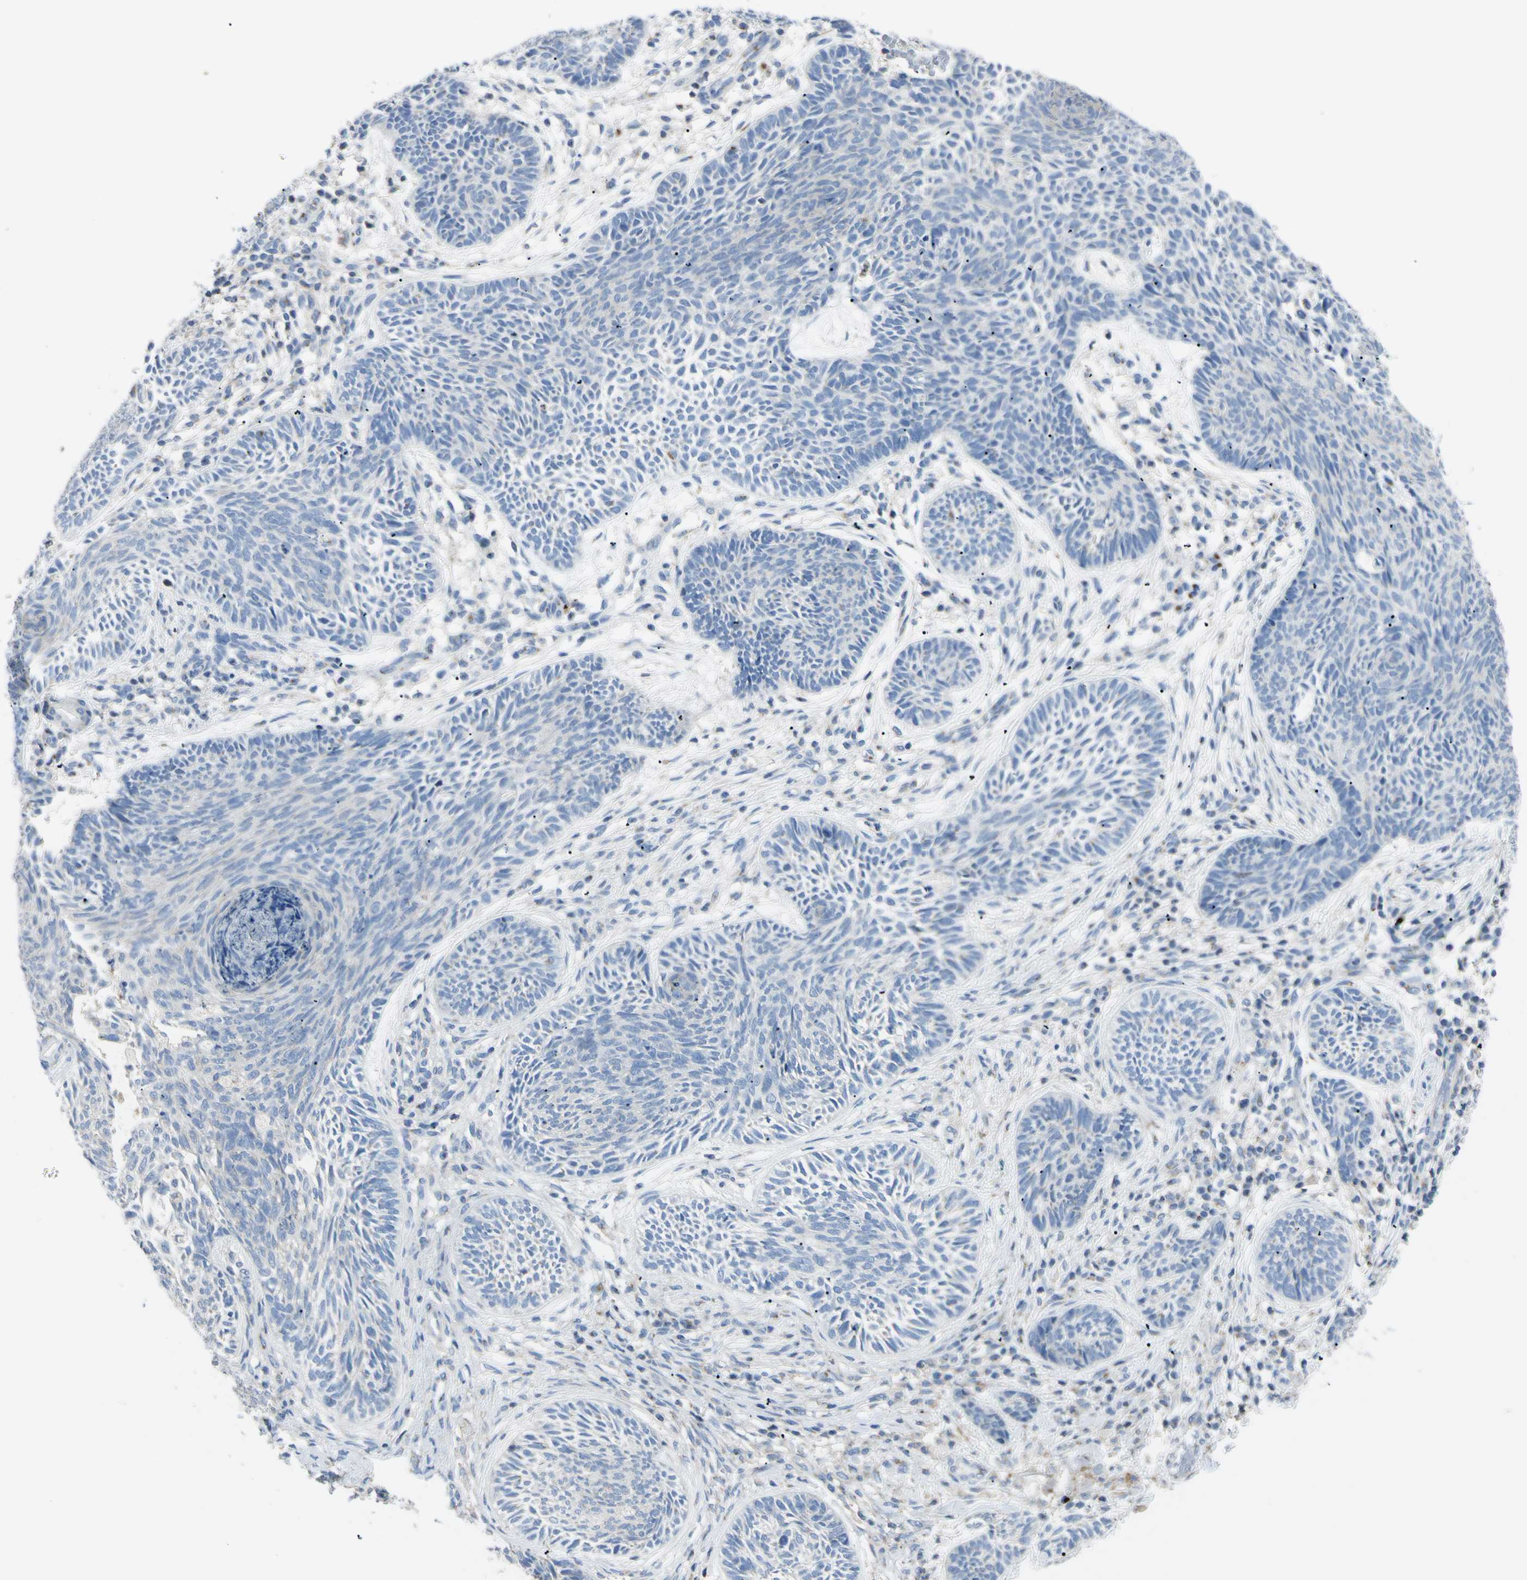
{"staining": {"intensity": "negative", "quantity": "none", "location": "none"}, "tissue": "skin cancer", "cell_type": "Tumor cells", "image_type": "cancer", "snomed": [{"axis": "morphology", "description": "Papilloma, NOS"}, {"axis": "morphology", "description": "Basal cell carcinoma"}, {"axis": "topography", "description": "Skin"}], "caption": "High magnification brightfield microscopy of skin basal cell carcinoma stained with DAB (brown) and counterstained with hematoxylin (blue): tumor cells show no significant staining.", "gene": "B4GALT3", "patient": {"sex": "male", "age": 87}}